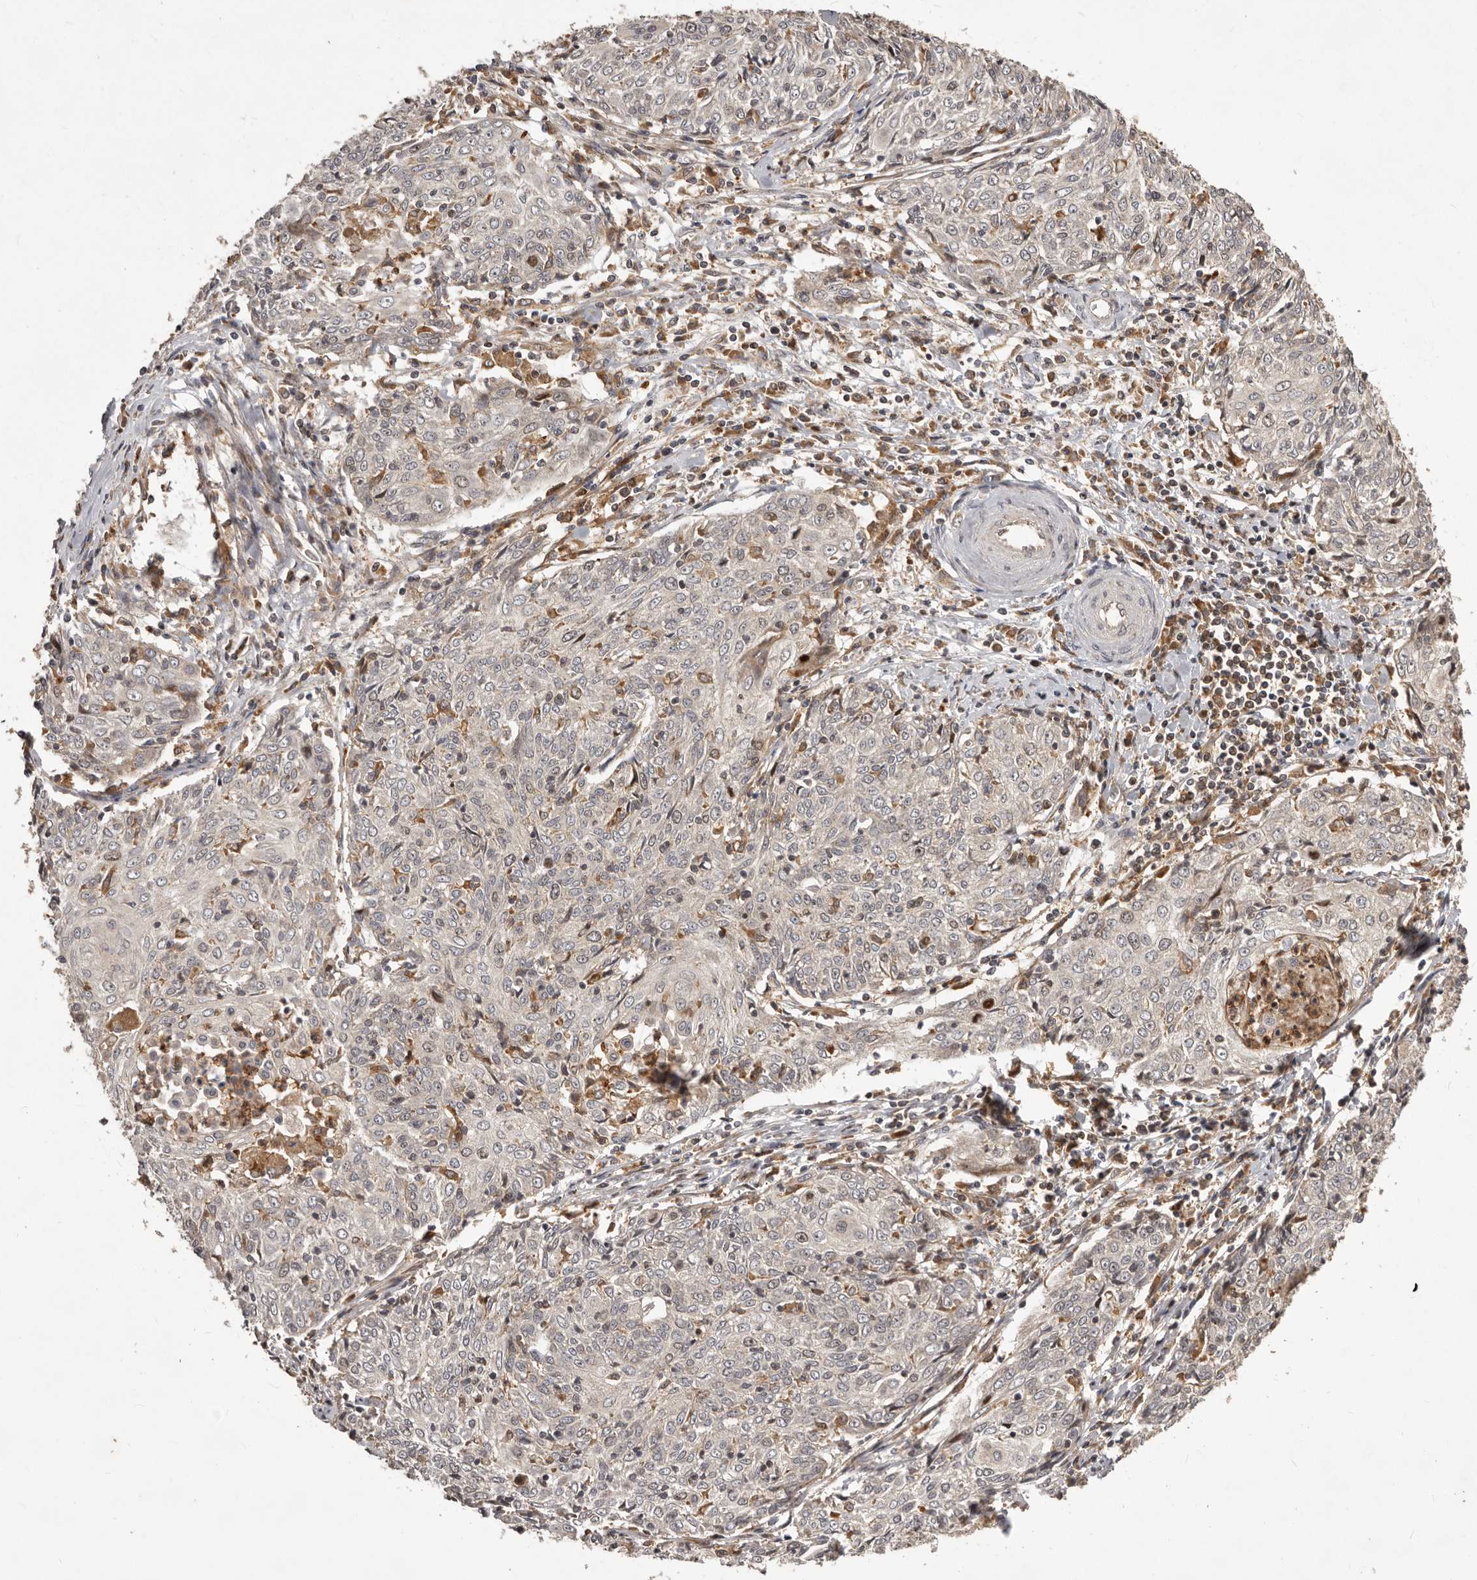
{"staining": {"intensity": "negative", "quantity": "none", "location": "none"}, "tissue": "cervical cancer", "cell_type": "Tumor cells", "image_type": "cancer", "snomed": [{"axis": "morphology", "description": "Squamous cell carcinoma, NOS"}, {"axis": "topography", "description": "Cervix"}], "caption": "Immunohistochemical staining of cervical cancer (squamous cell carcinoma) exhibits no significant positivity in tumor cells.", "gene": "RNF187", "patient": {"sex": "female", "age": 48}}